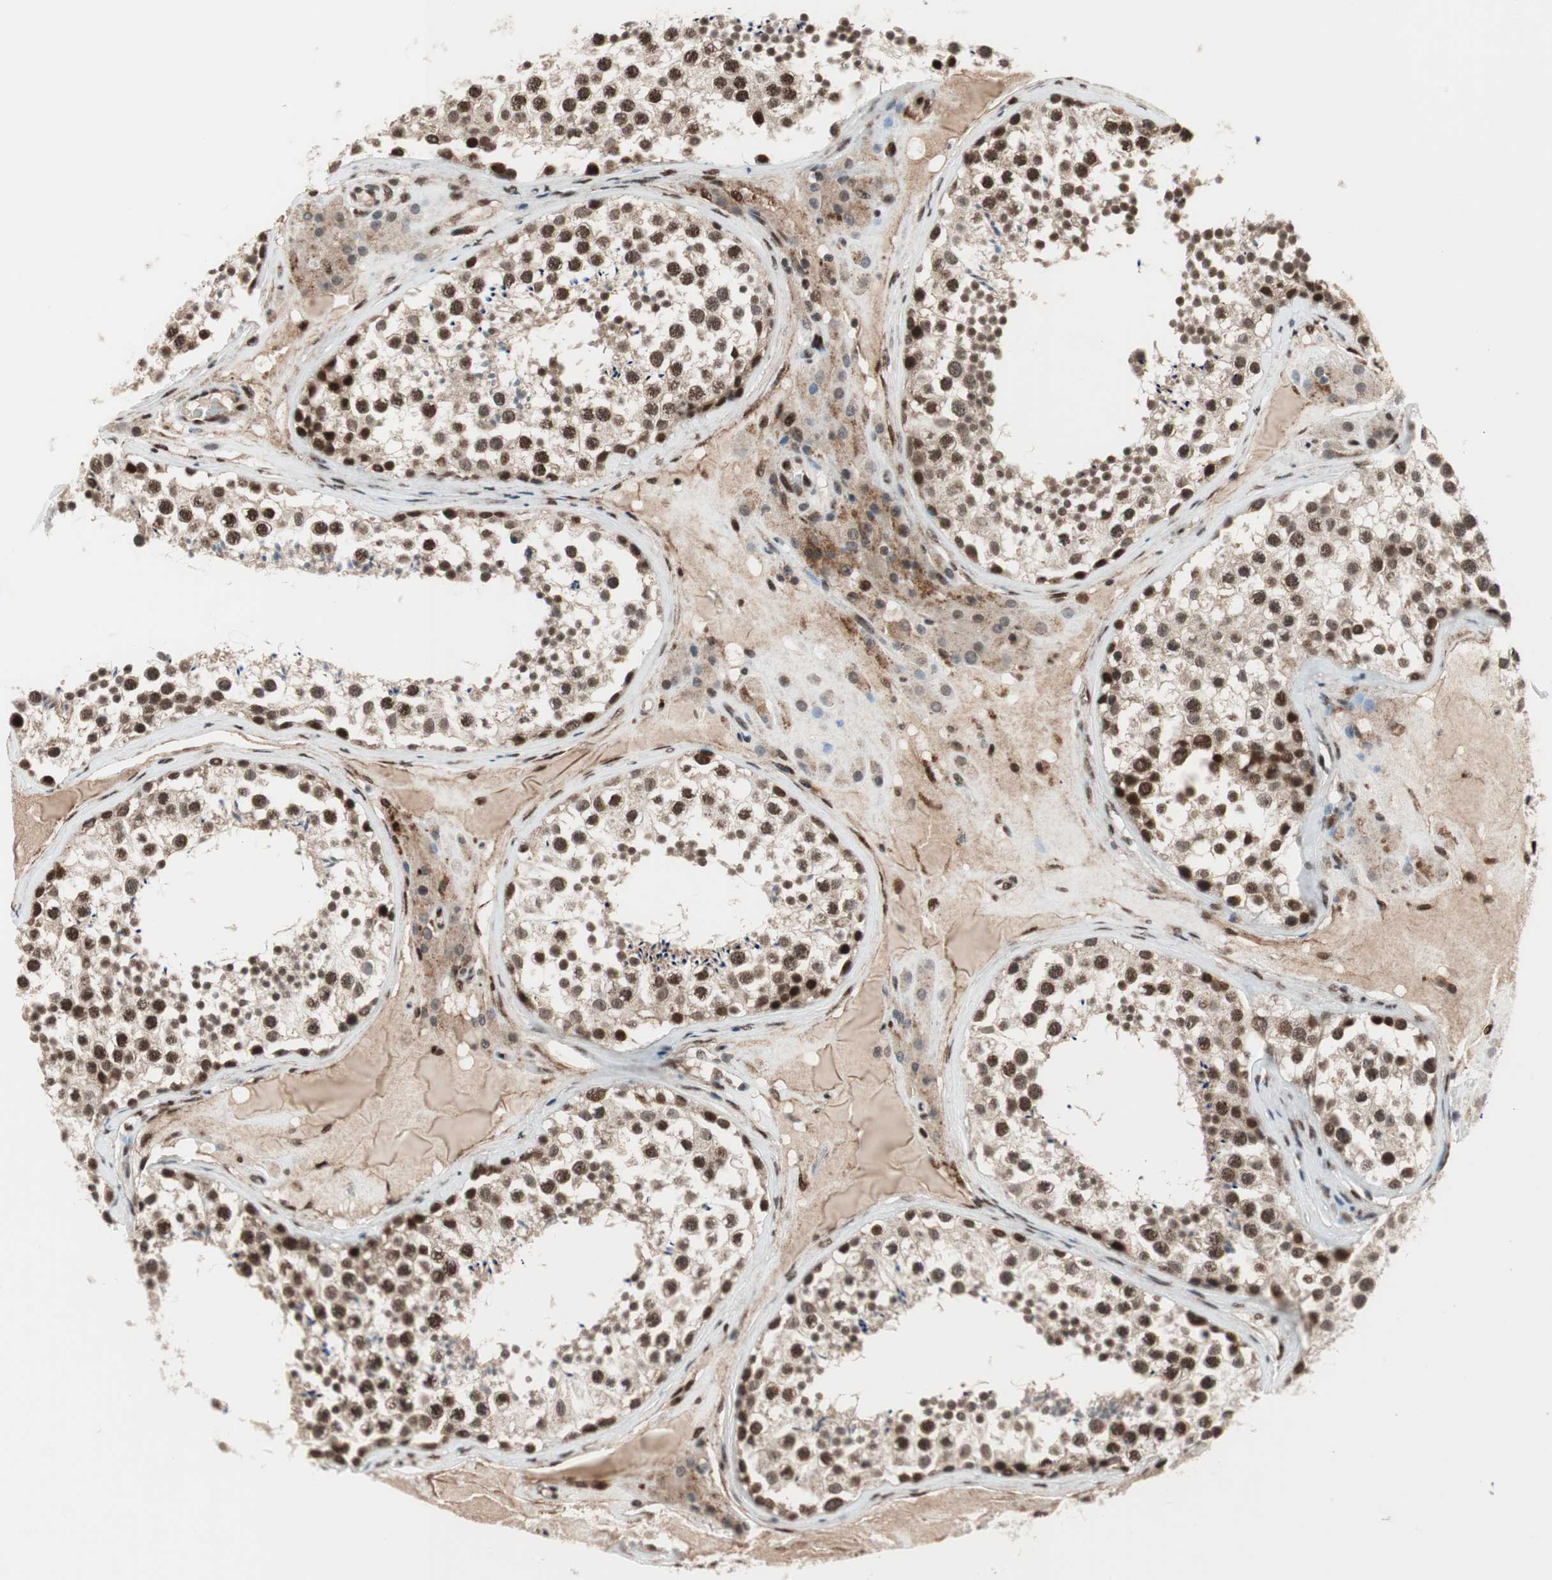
{"staining": {"intensity": "strong", "quantity": ">75%", "location": "nuclear"}, "tissue": "testis", "cell_type": "Cells in seminiferous ducts", "image_type": "normal", "snomed": [{"axis": "morphology", "description": "Normal tissue, NOS"}, {"axis": "topography", "description": "Testis"}], "caption": "A brown stain highlights strong nuclear expression of a protein in cells in seminiferous ducts of unremarkable testis. Nuclei are stained in blue.", "gene": "TCF12", "patient": {"sex": "male", "age": 46}}